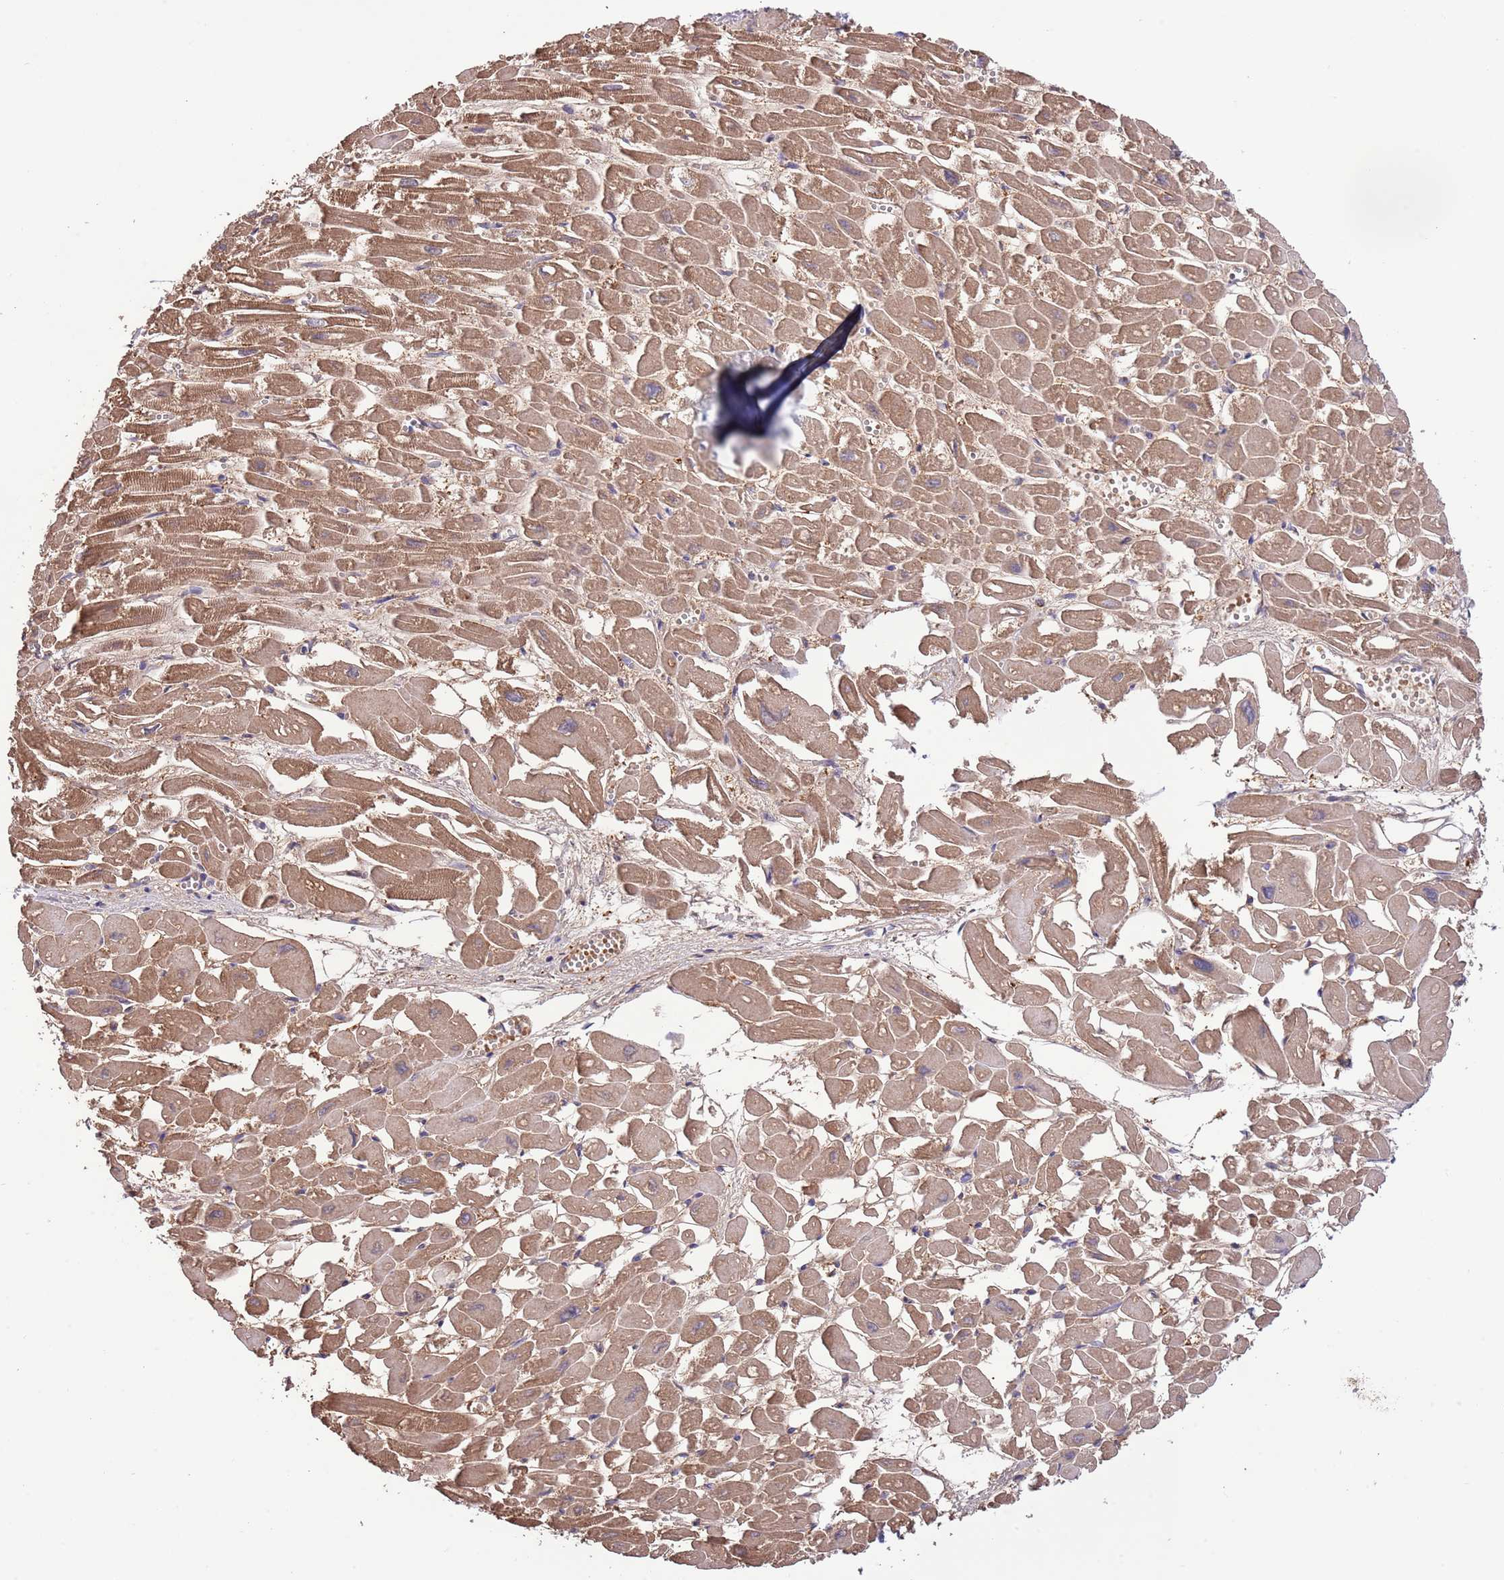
{"staining": {"intensity": "moderate", "quantity": ">75%", "location": "cytoplasmic/membranous"}, "tissue": "heart muscle", "cell_type": "Cardiomyocytes", "image_type": "normal", "snomed": [{"axis": "morphology", "description": "Normal tissue, NOS"}, {"axis": "topography", "description": "Heart"}], "caption": "Approximately >75% of cardiomyocytes in benign heart muscle reveal moderate cytoplasmic/membranous protein staining as visualized by brown immunohistochemical staining.", "gene": "PRR32", "patient": {"sex": "male", "age": 54}}